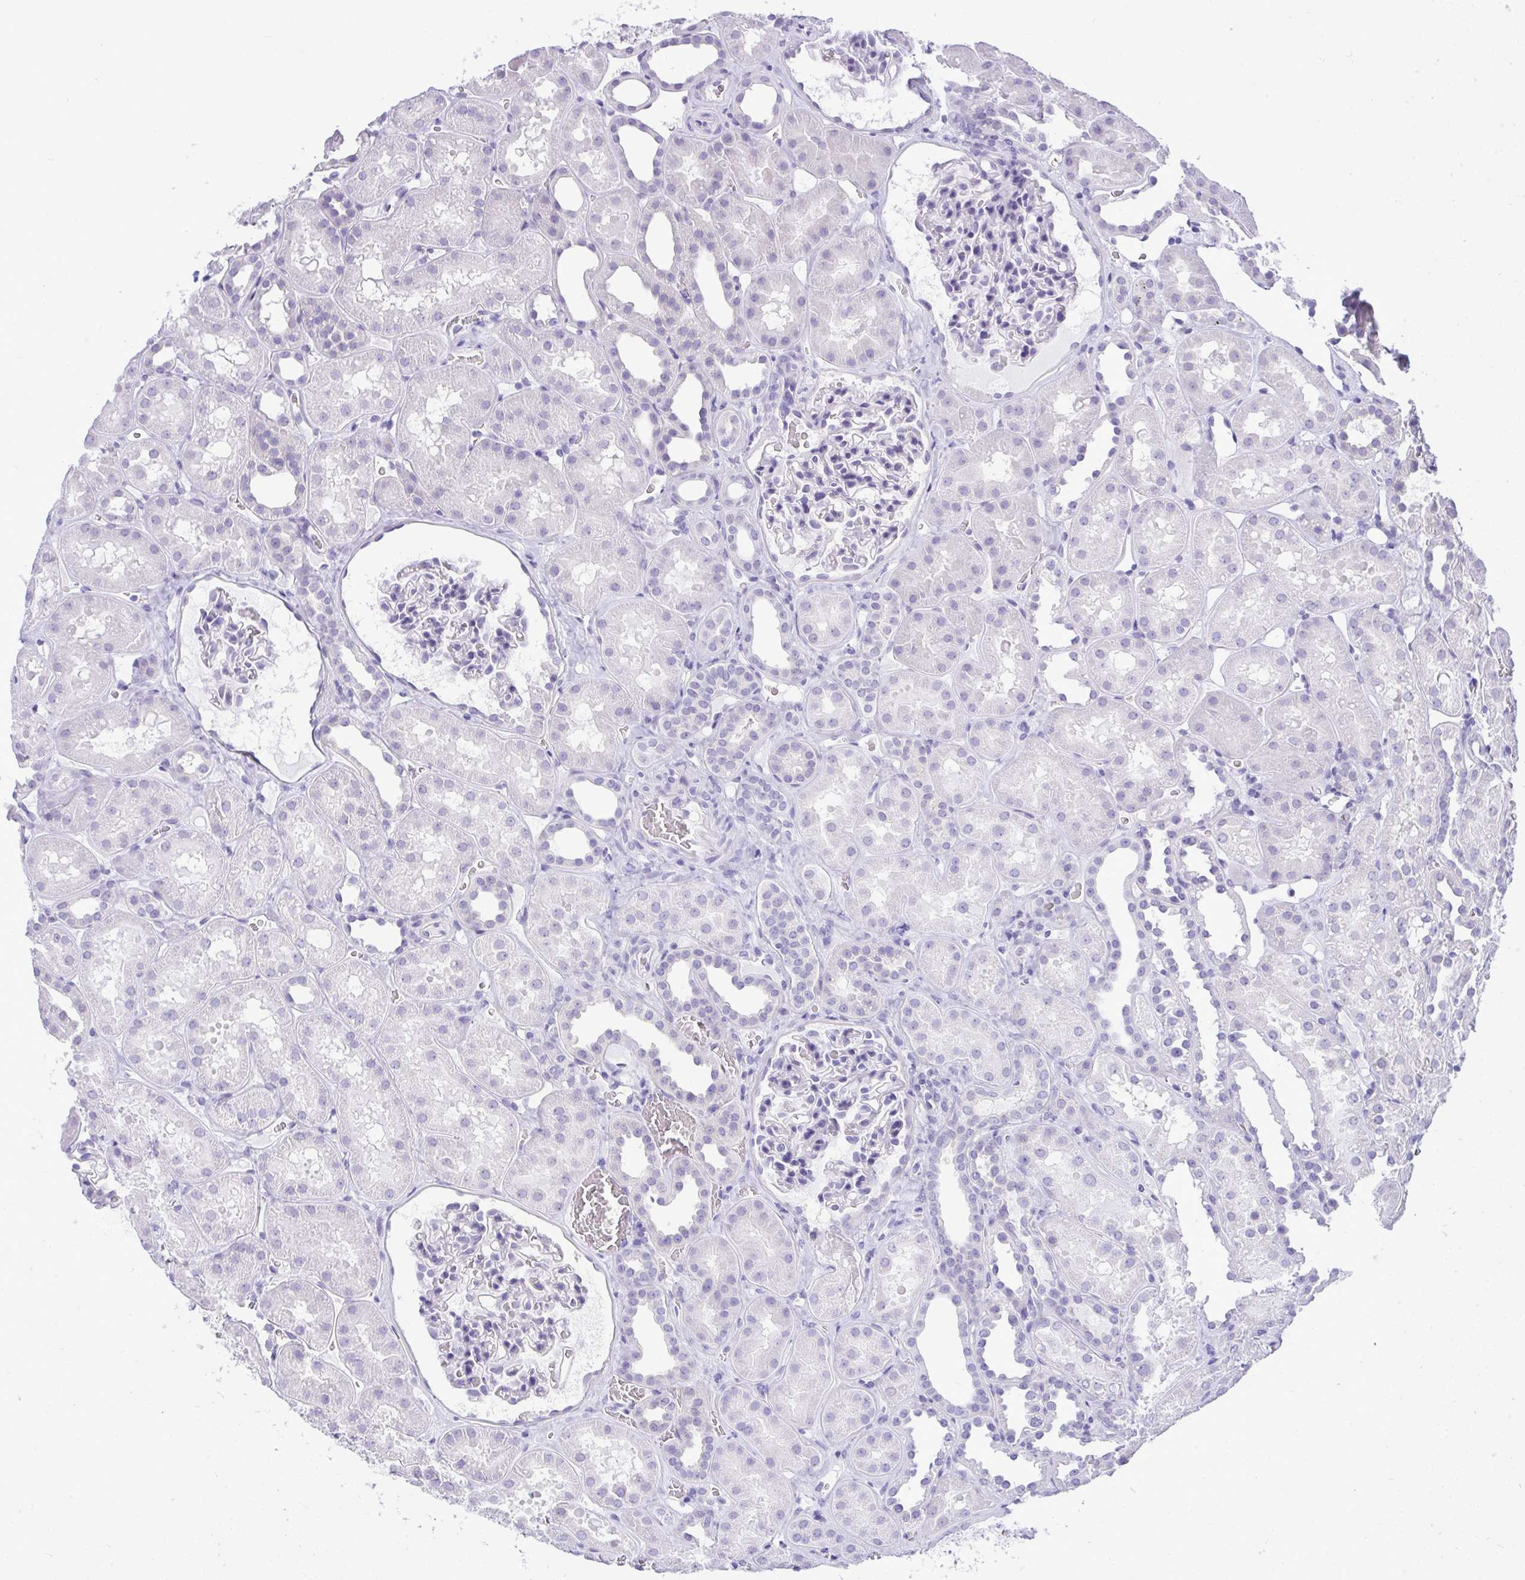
{"staining": {"intensity": "negative", "quantity": "none", "location": "none"}, "tissue": "kidney", "cell_type": "Cells in glomeruli", "image_type": "normal", "snomed": [{"axis": "morphology", "description": "Normal tissue, NOS"}, {"axis": "topography", "description": "Kidney"}], "caption": "Image shows no protein staining in cells in glomeruli of unremarkable kidney.", "gene": "PRM2", "patient": {"sex": "female", "age": 41}}